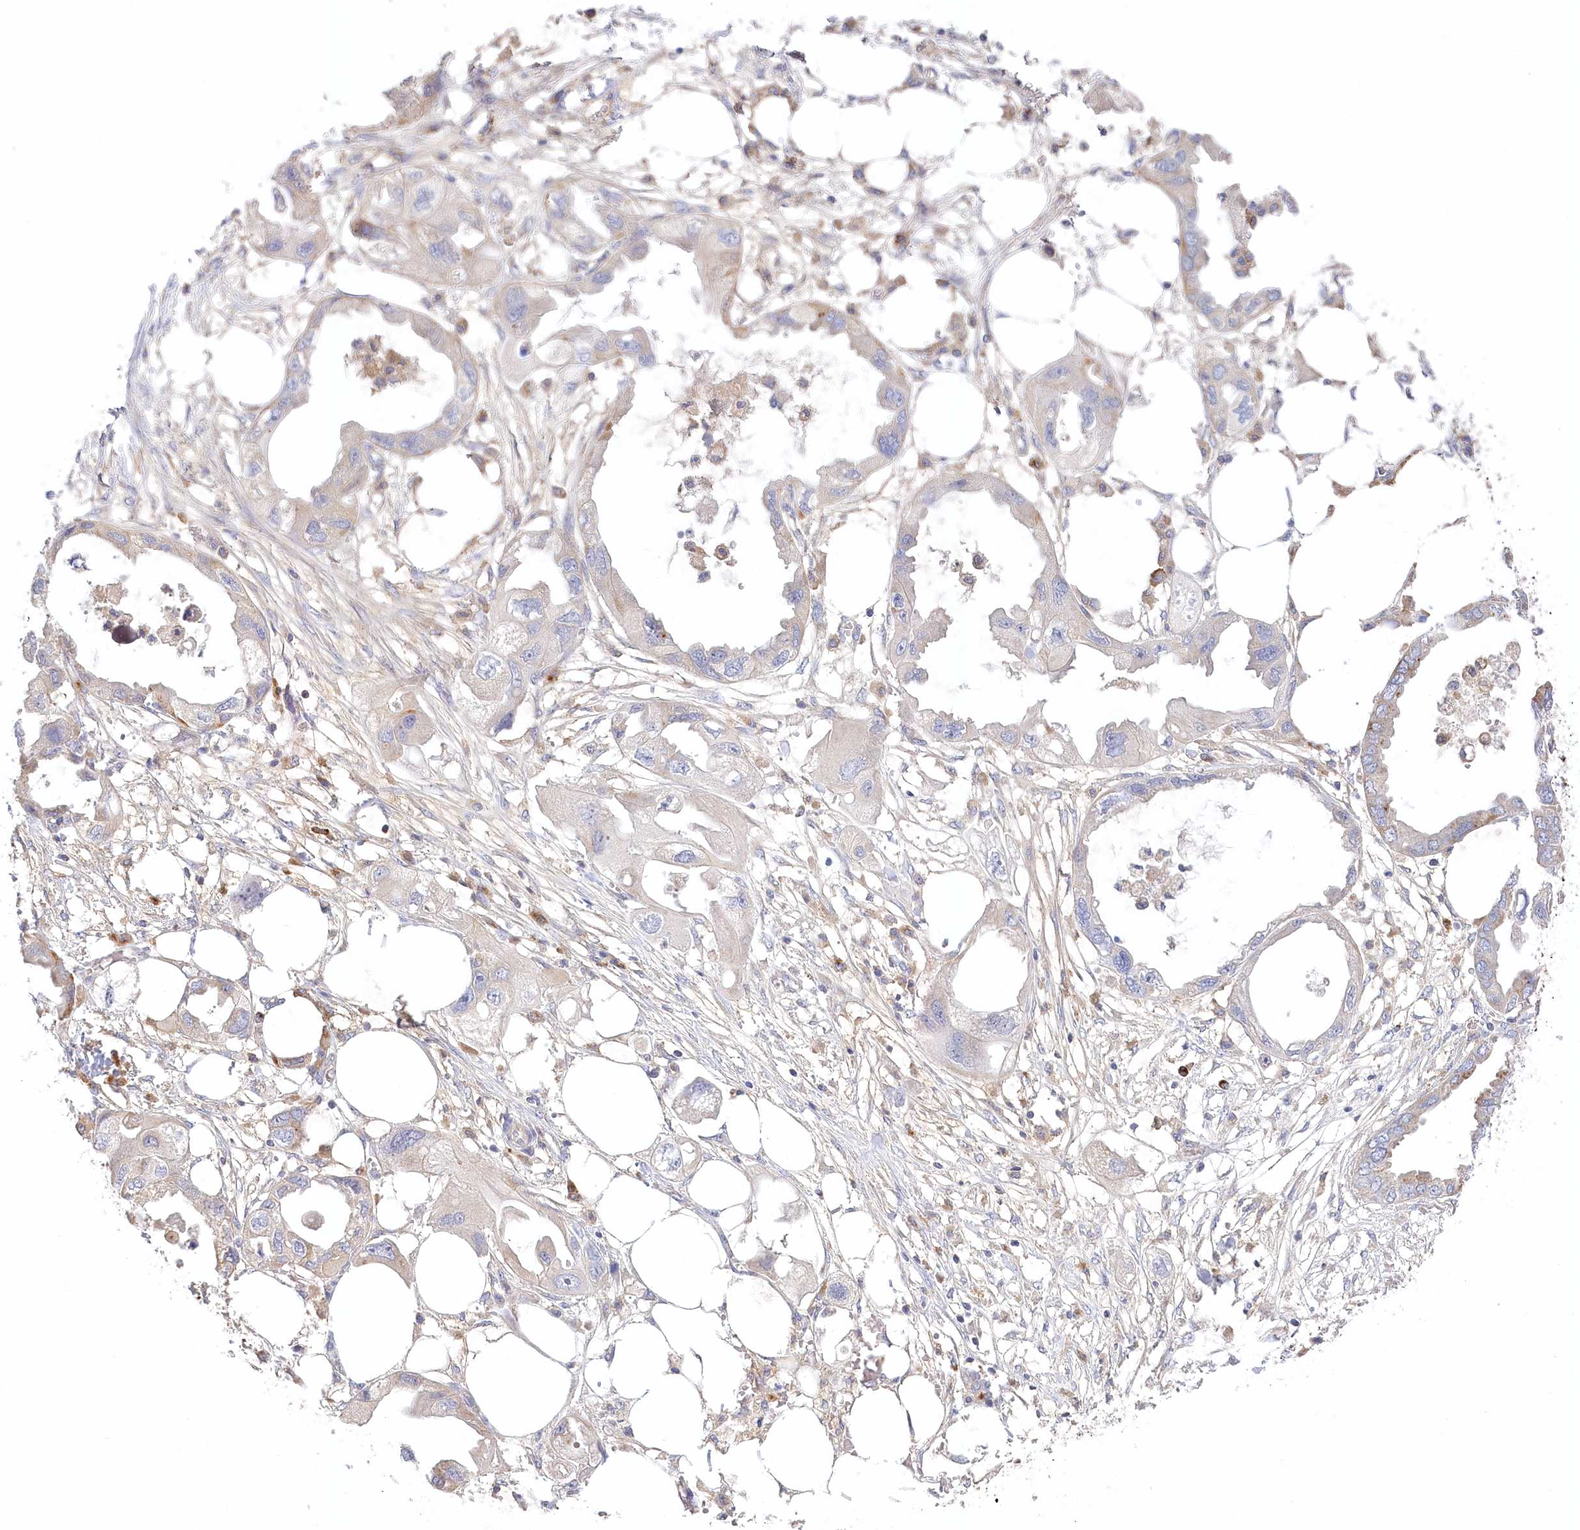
{"staining": {"intensity": "moderate", "quantity": "<25%", "location": "cytoplasmic/membranous"}, "tissue": "endometrial cancer", "cell_type": "Tumor cells", "image_type": "cancer", "snomed": [{"axis": "morphology", "description": "Adenocarcinoma, NOS"}, {"axis": "morphology", "description": "Adenocarcinoma, metastatic, NOS"}, {"axis": "topography", "description": "Adipose tissue"}, {"axis": "topography", "description": "Endometrium"}], "caption": "Protein staining of endometrial cancer tissue reveals moderate cytoplasmic/membranous staining in about <25% of tumor cells.", "gene": "VSIG1", "patient": {"sex": "female", "age": 67}}